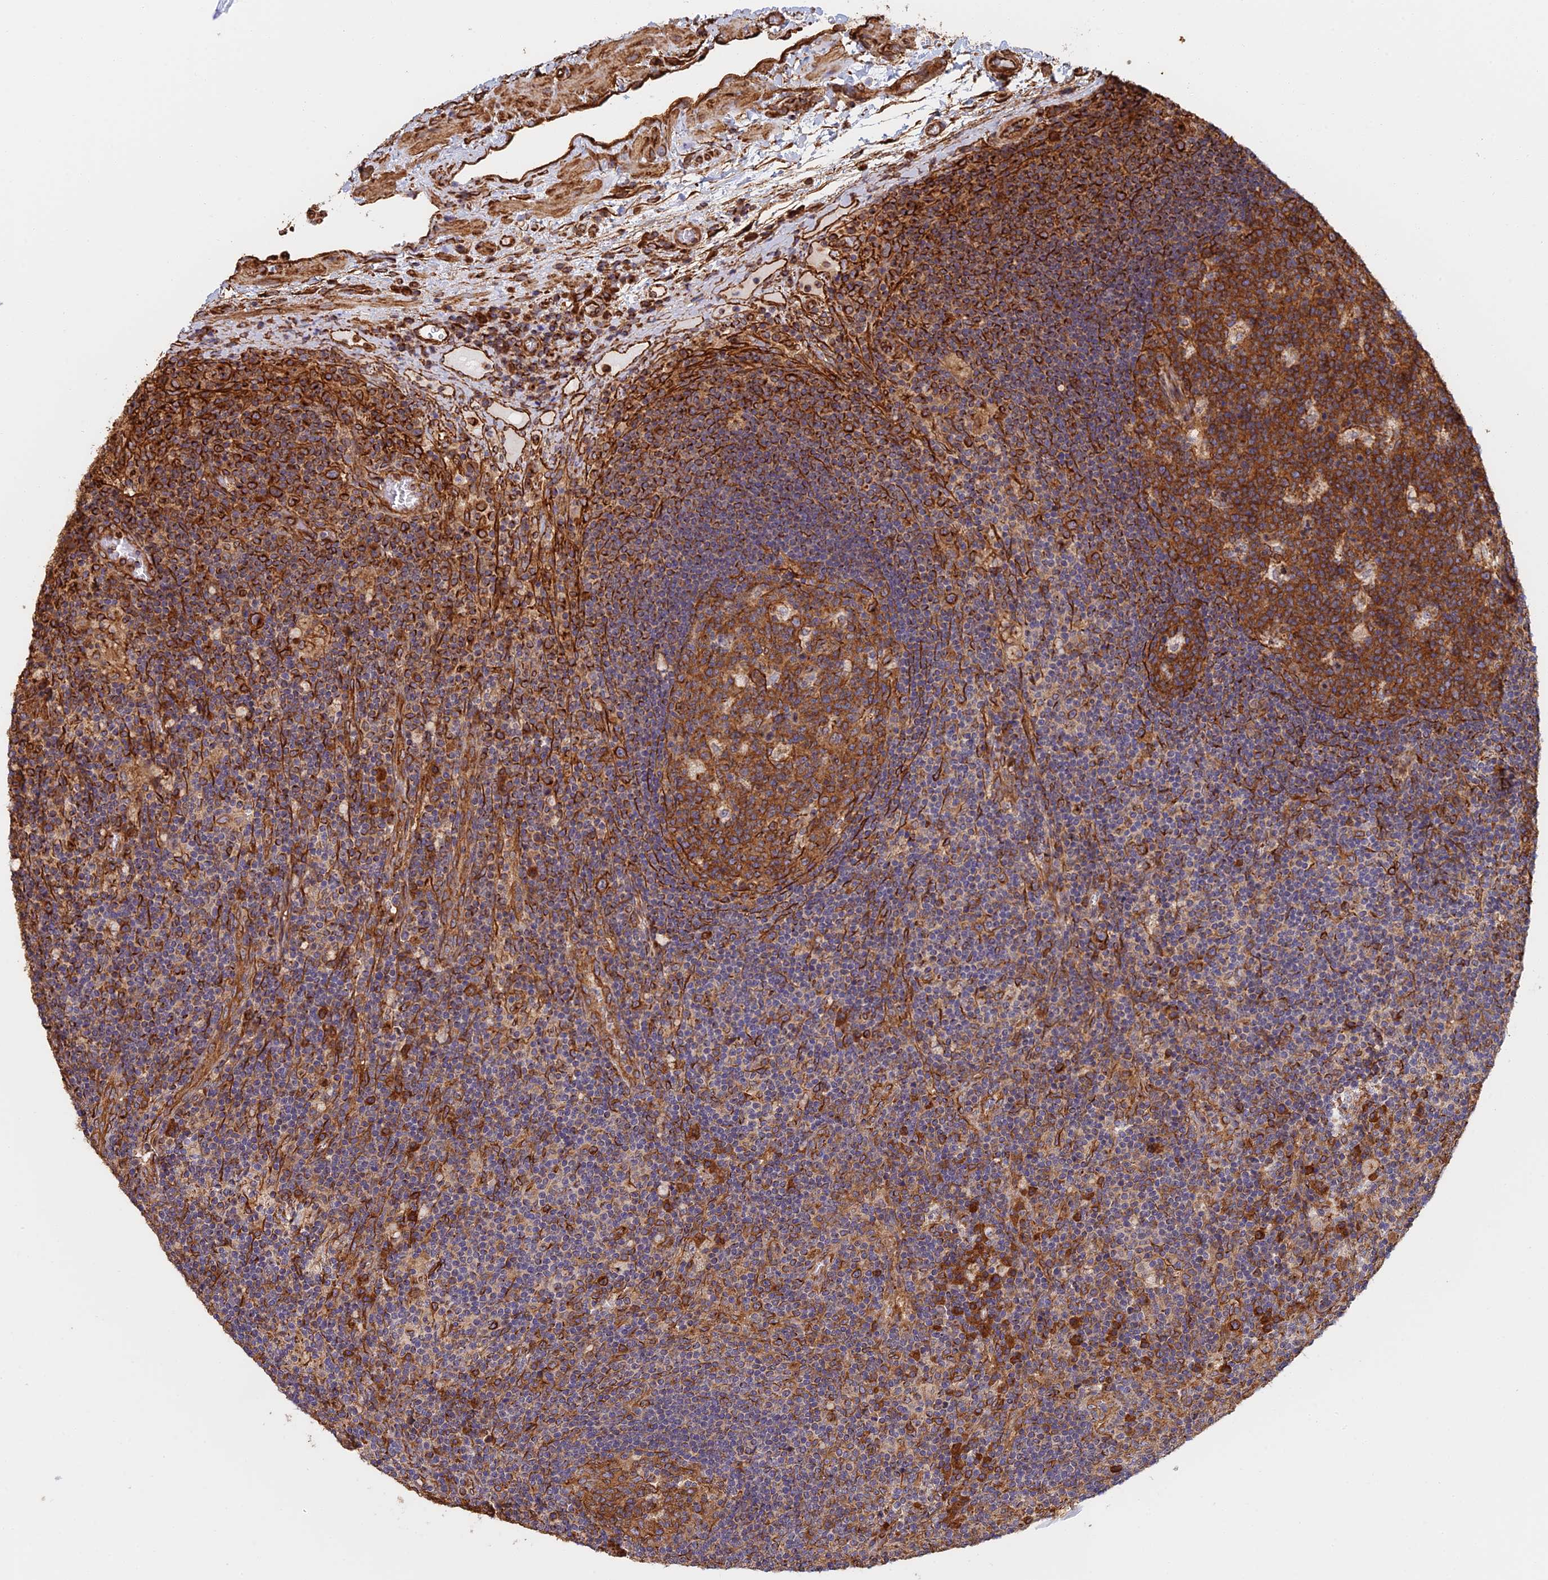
{"staining": {"intensity": "strong", "quantity": ">75%", "location": "cytoplasmic/membranous"}, "tissue": "lymph node", "cell_type": "Germinal center cells", "image_type": "normal", "snomed": [{"axis": "morphology", "description": "Normal tissue, NOS"}, {"axis": "topography", "description": "Lymph node"}], "caption": "This histopathology image exhibits benign lymph node stained with immunohistochemistry (IHC) to label a protein in brown. The cytoplasmic/membranous of germinal center cells show strong positivity for the protein. Nuclei are counter-stained blue.", "gene": "WBP11", "patient": {"sex": "male", "age": 58}}